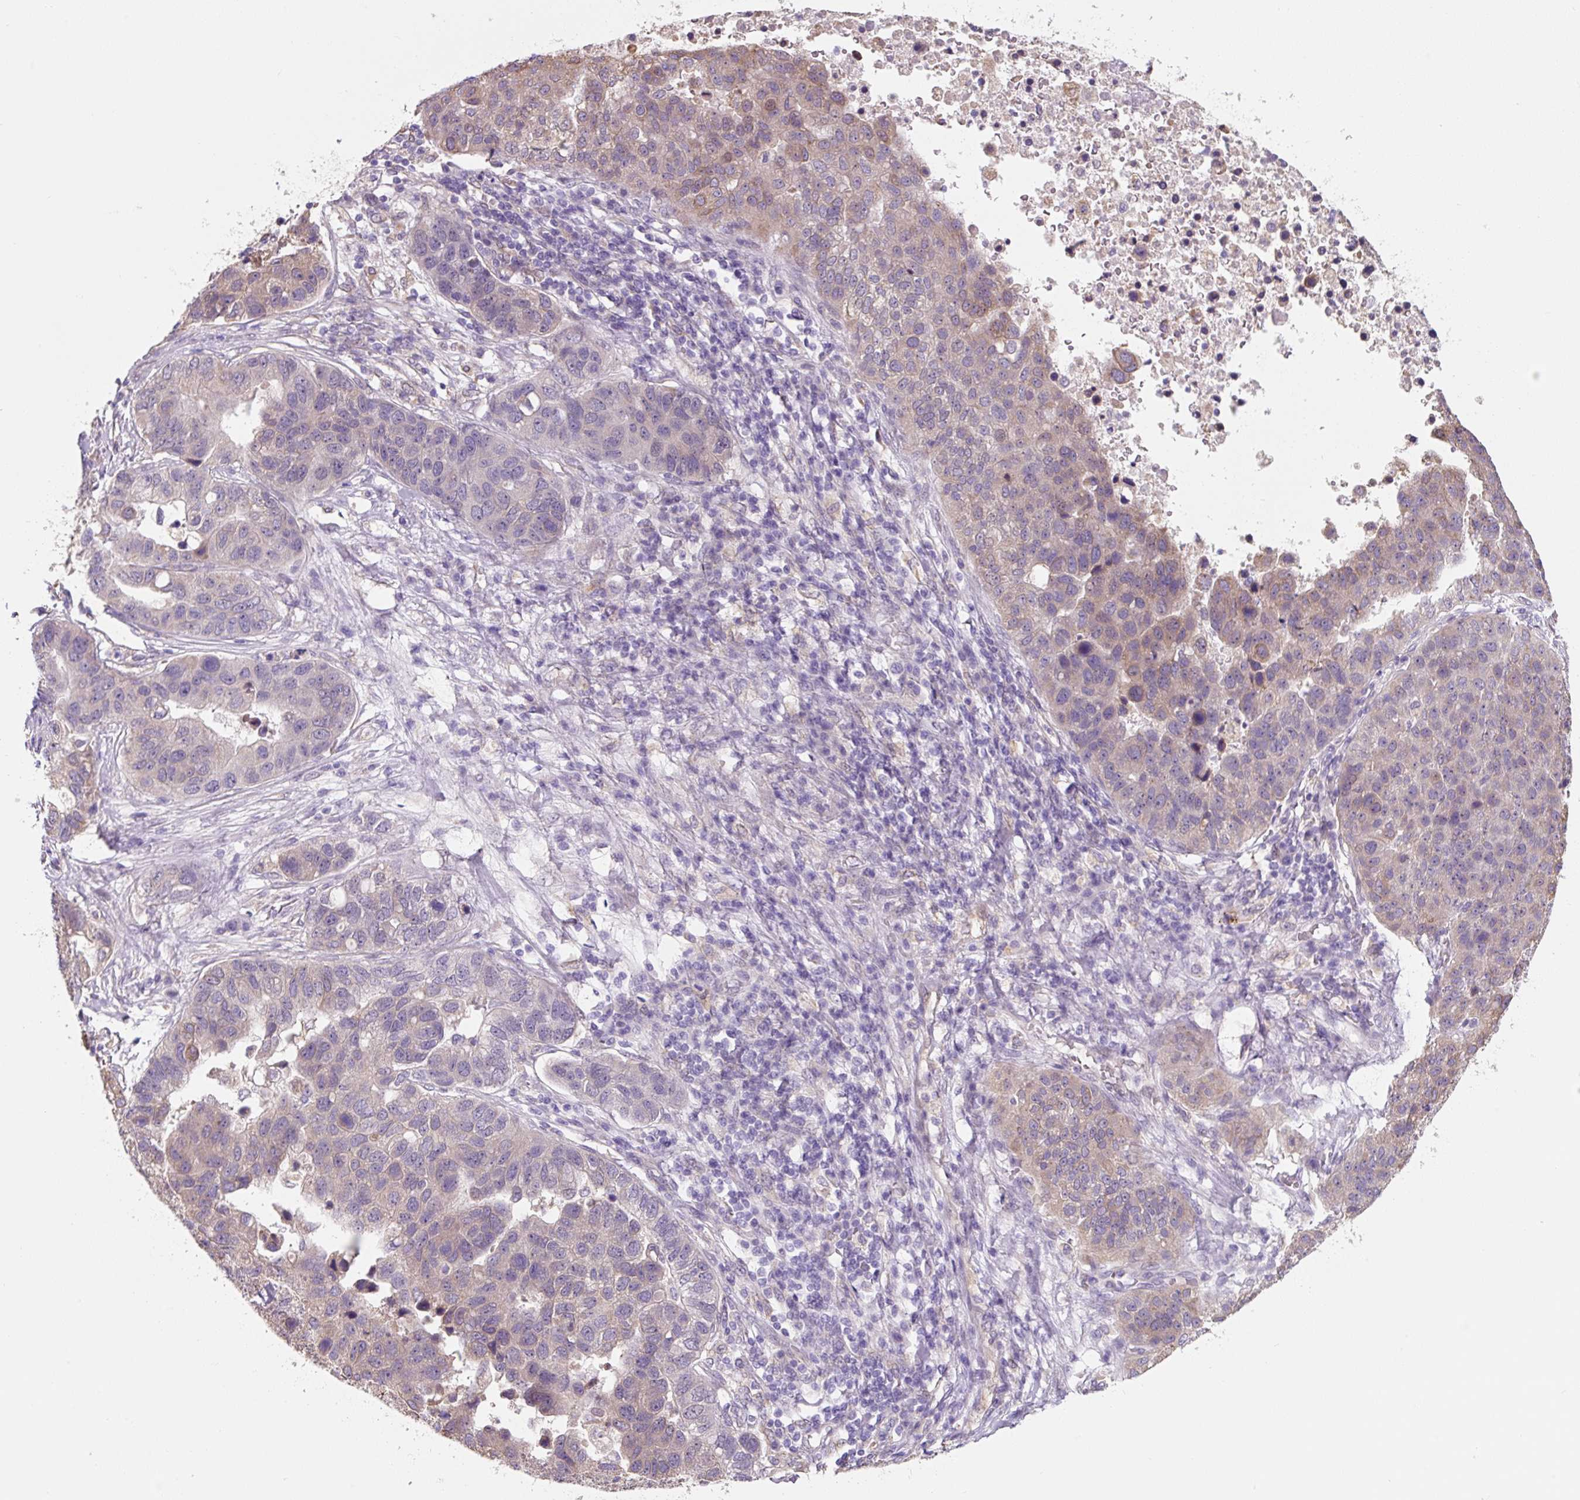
{"staining": {"intensity": "weak", "quantity": "25%-75%", "location": "cytoplasmic/membranous"}, "tissue": "pancreatic cancer", "cell_type": "Tumor cells", "image_type": "cancer", "snomed": [{"axis": "morphology", "description": "Adenocarcinoma, NOS"}, {"axis": "topography", "description": "Pancreas"}], "caption": "Pancreatic cancer stained with DAB IHC displays low levels of weak cytoplasmic/membranous staining in about 25%-75% of tumor cells.", "gene": "ASRGL1", "patient": {"sex": "female", "age": 61}}